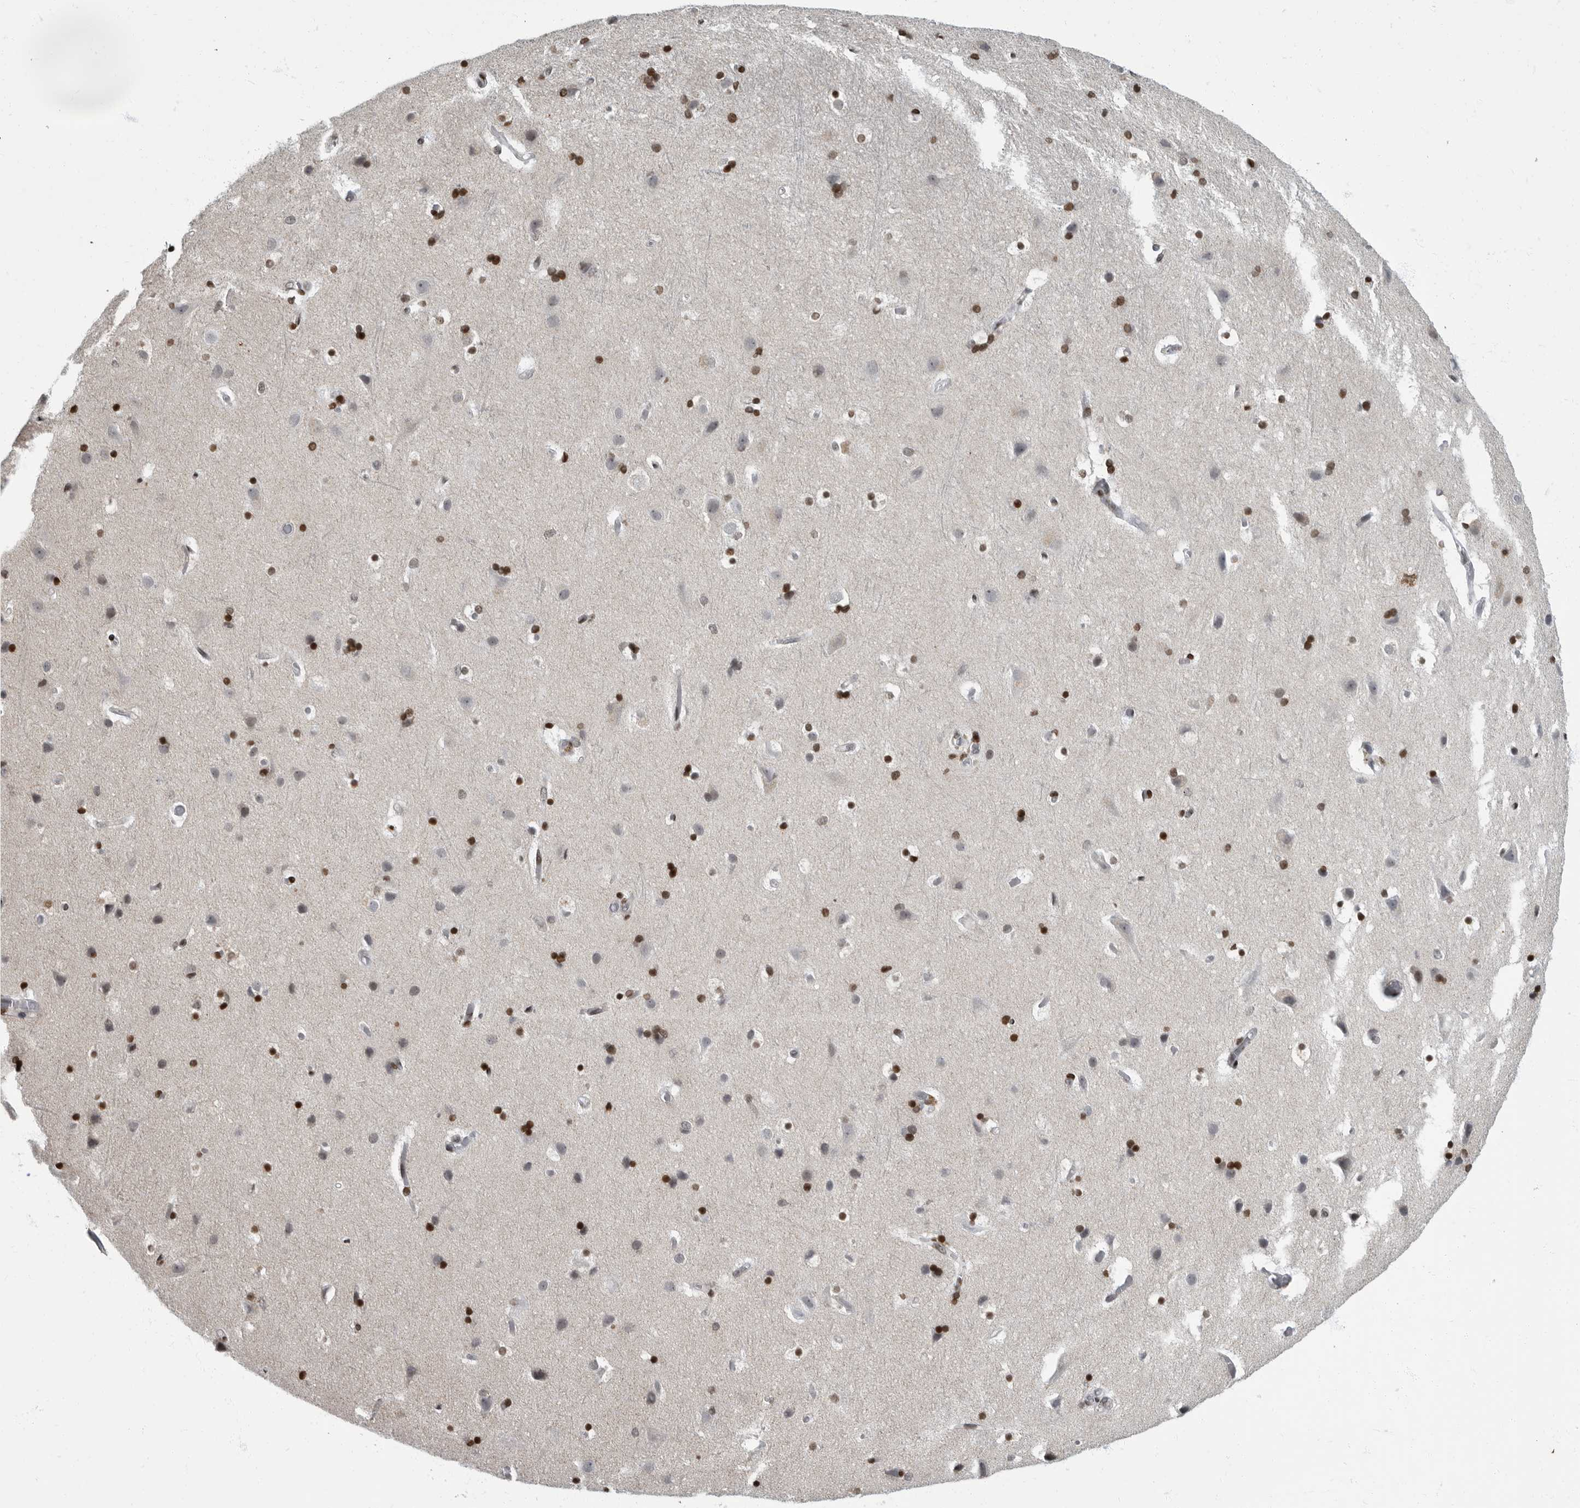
{"staining": {"intensity": "negative", "quantity": "none", "location": "none"}, "tissue": "cerebral cortex", "cell_type": "Endothelial cells", "image_type": "normal", "snomed": [{"axis": "morphology", "description": "Normal tissue, NOS"}, {"axis": "topography", "description": "Cerebral cortex"}], "caption": "Image shows no protein staining in endothelial cells of unremarkable cerebral cortex.", "gene": "EVI5", "patient": {"sex": "male", "age": 54}}